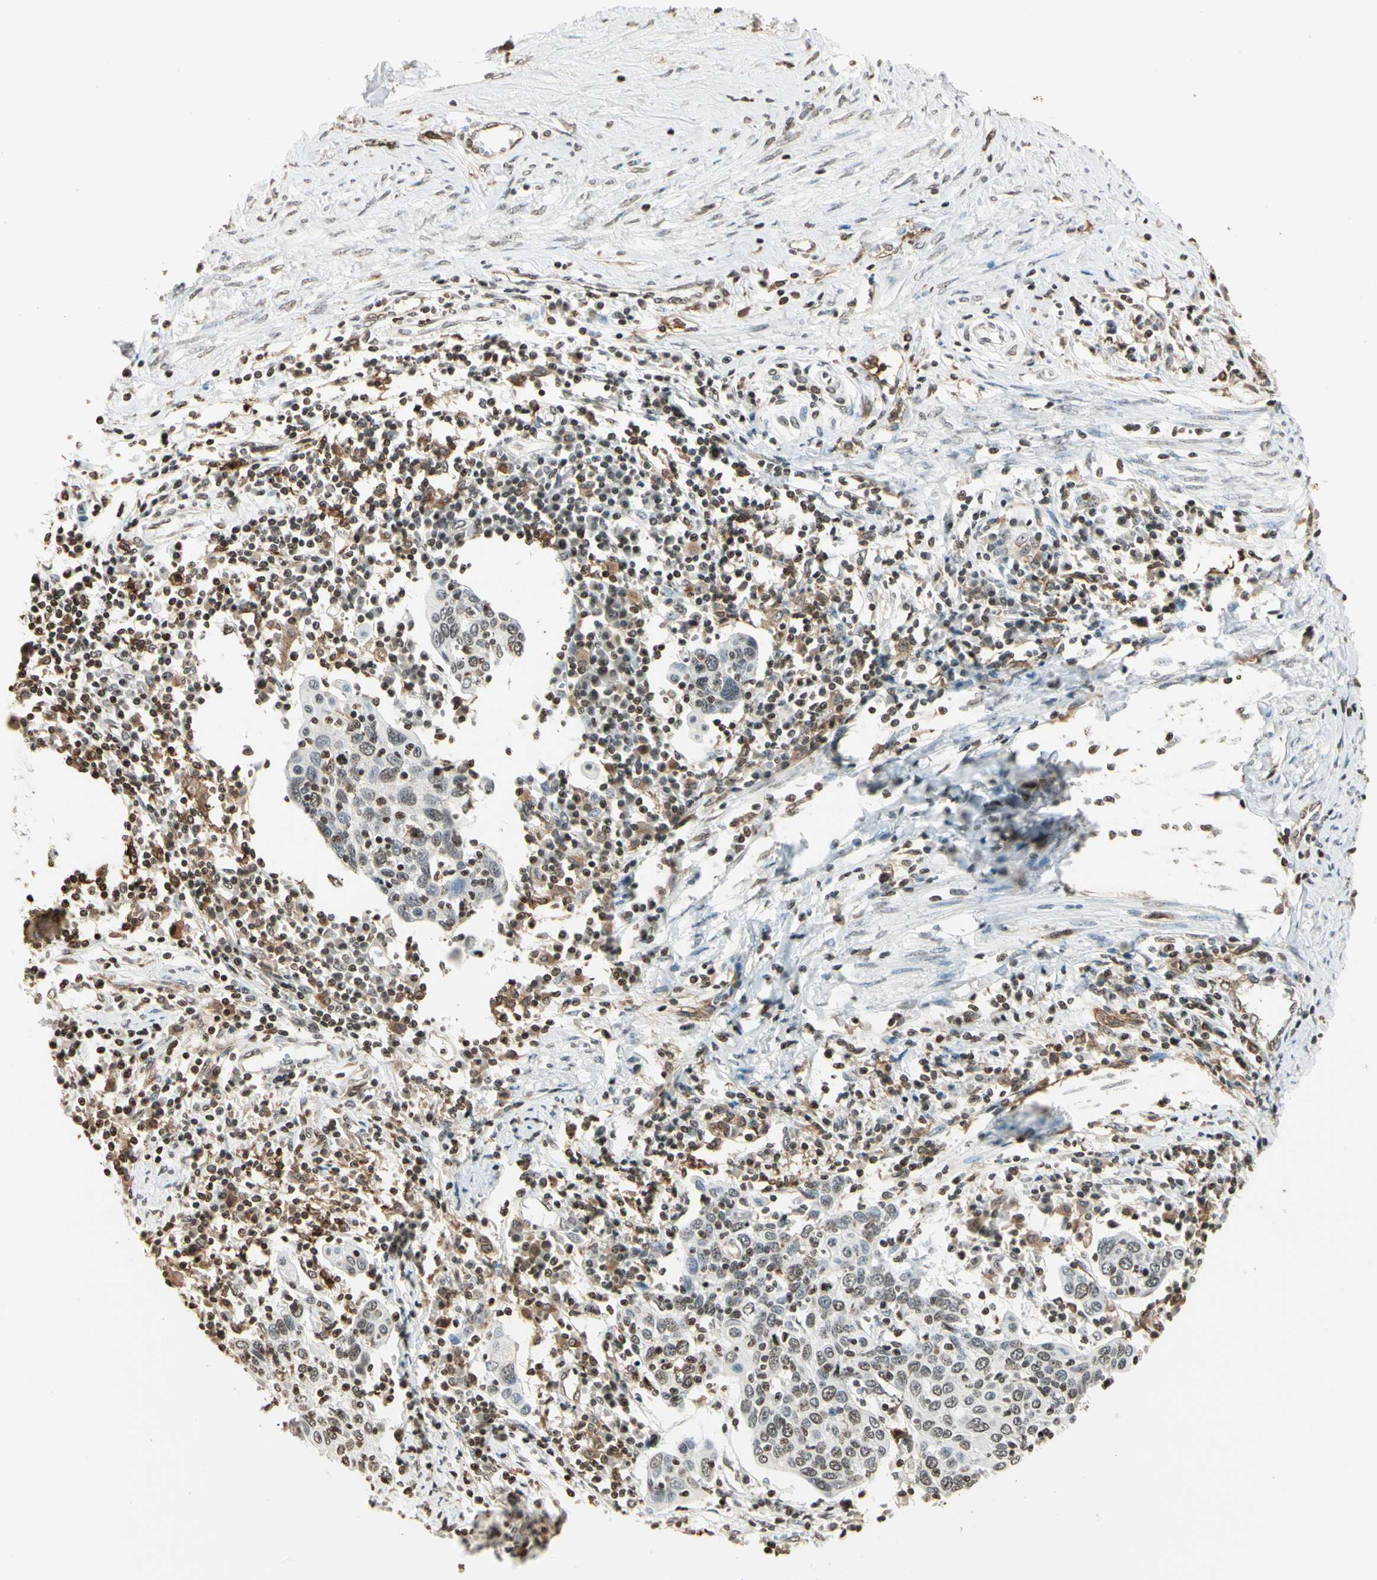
{"staining": {"intensity": "weak", "quantity": "25%-75%", "location": "nuclear"}, "tissue": "cervical cancer", "cell_type": "Tumor cells", "image_type": "cancer", "snomed": [{"axis": "morphology", "description": "Squamous cell carcinoma, NOS"}, {"axis": "topography", "description": "Cervix"}], "caption": "DAB (3,3'-diaminobenzidine) immunohistochemical staining of cervical cancer (squamous cell carcinoma) exhibits weak nuclear protein positivity in about 25%-75% of tumor cells.", "gene": "FER", "patient": {"sex": "female", "age": 40}}